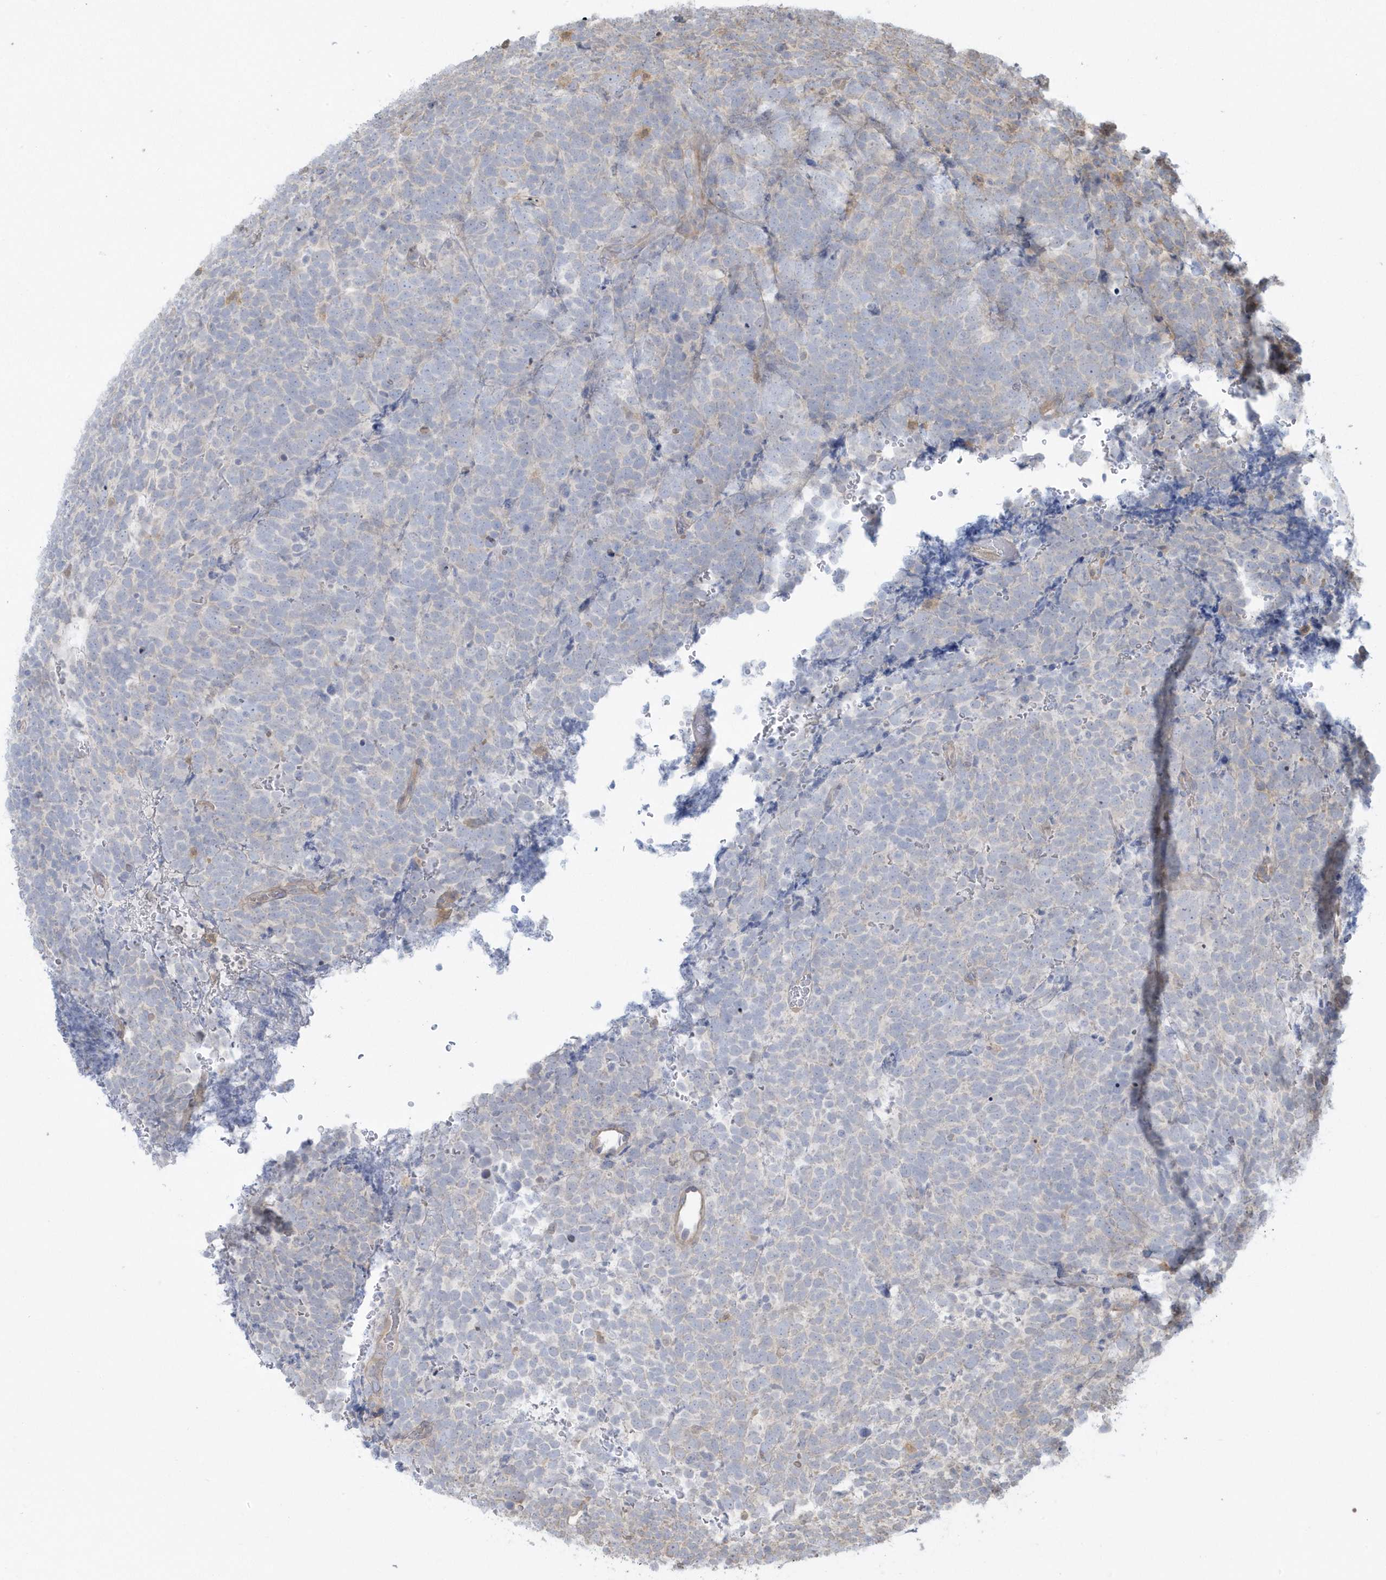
{"staining": {"intensity": "negative", "quantity": "none", "location": "none"}, "tissue": "urothelial cancer", "cell_type": "Tumor cells", "image_type": "cancer", "snomed": [{"axis": "morphology", "description": "Urothelial carcinoma, High grade"}, {"axis": "topography", "description": "Urinary bladder"}], "caption": "Protein analysis of urothelial cancer shows no significant staining in tumor cells.", "gene": "HNMT", "patient": {"sex": "female", "age": 82}}